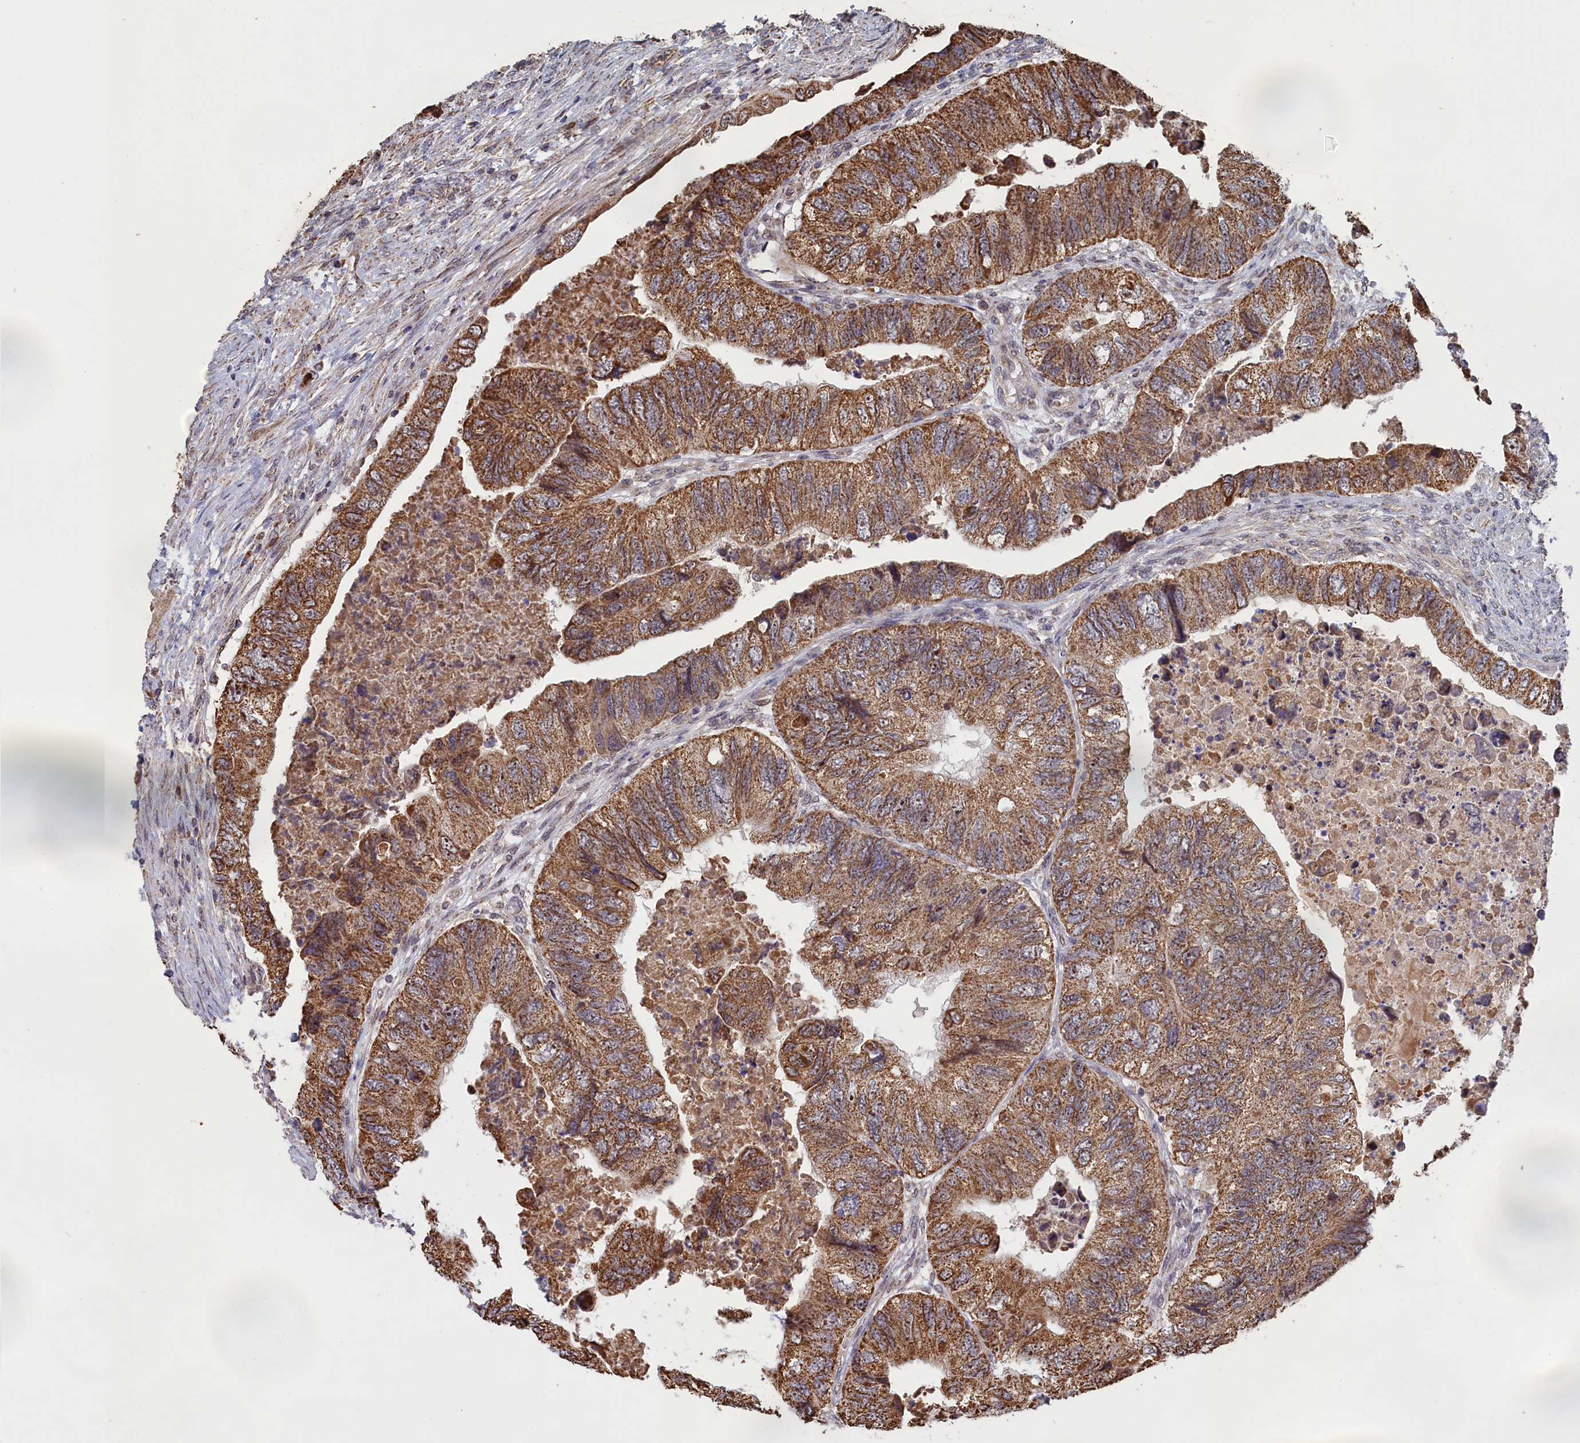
{"staining": {"intensity": "moderate", "quantity": ">75%", "location": "cytoplasmic/membranous,nuclear"}, "tissue": "colorectal cancer", "cell_type": "Tumor cells", "image_type": "cancer", "snomed": [{"axis": "morphology", "description": "Adenocarcinoma, NOS"}, {"axis": "topography", "description": "Rectum"}], "caption": "This micrograph demonstrates adenocarcinoma (colorectal) stained with immunohistochemistry to label a protein in brown. The cytoplasmic/membranous and nuclear of tumor cells show moderate positivity for the protein. Nuclei are counter-stained blue.", "gene": "ZNF816", "patient": {"sex": "male", "age": 63}}